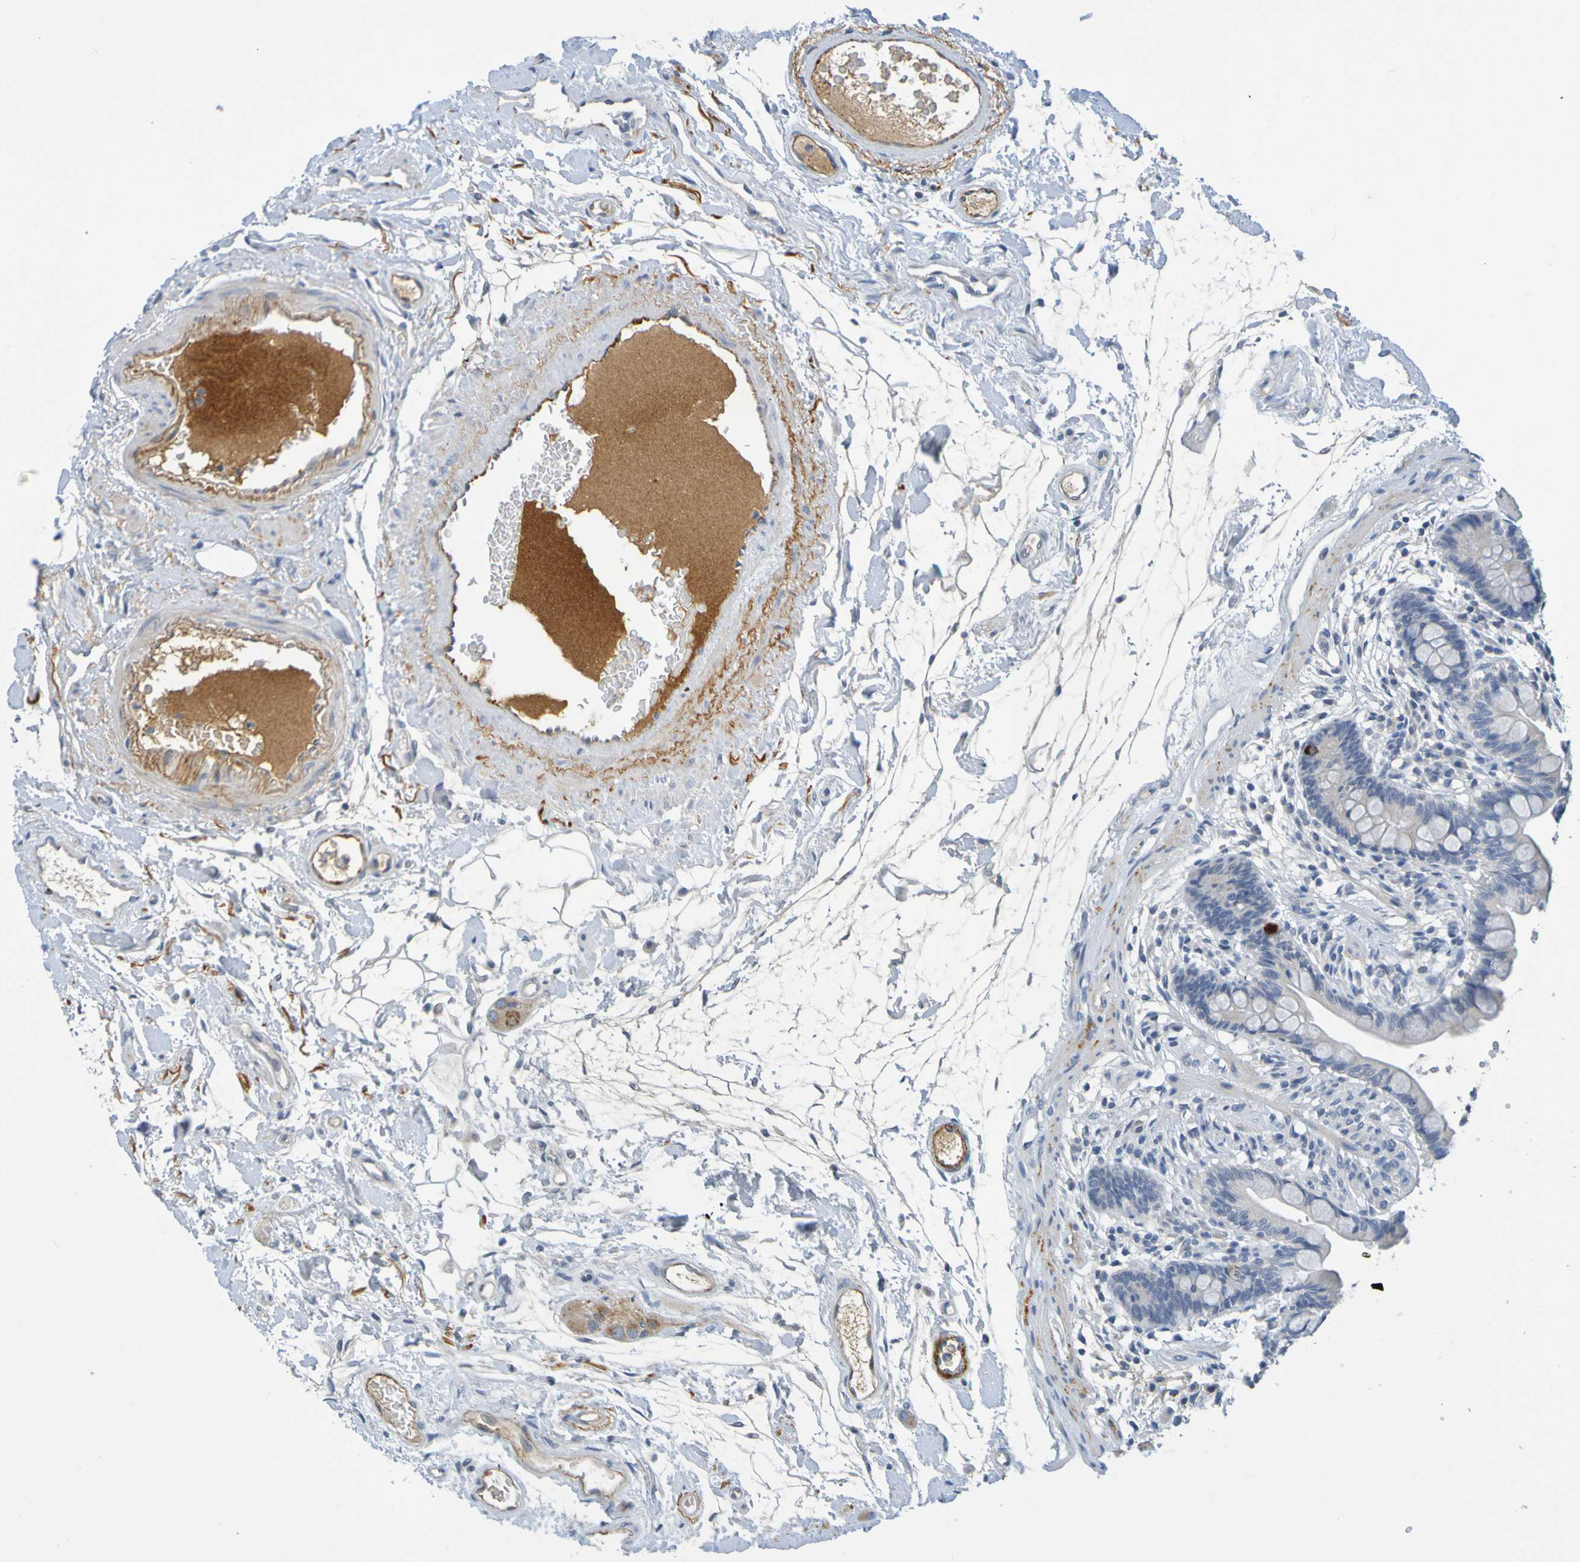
{"staining": {"intensity": "weak", "quantity": ">75%", "location": "cytoplasmic/membranous"}, "tissue": "colon", "cell_type": "Endothelial cells", "image_type": "normal", "snomed": [{"axis": "morphology", "description": "Normal tissue, NOS"}, {"axis": "topography", "description": "Colon"}], "caption": "This is an image of immunohistochemistry (IHC) staining of benign colon, which shows weak positivity in the cytoplasmic/membranous of endothelial cells.", "gene": "IL10", "patient": {"sex": "male", "age": 73}}